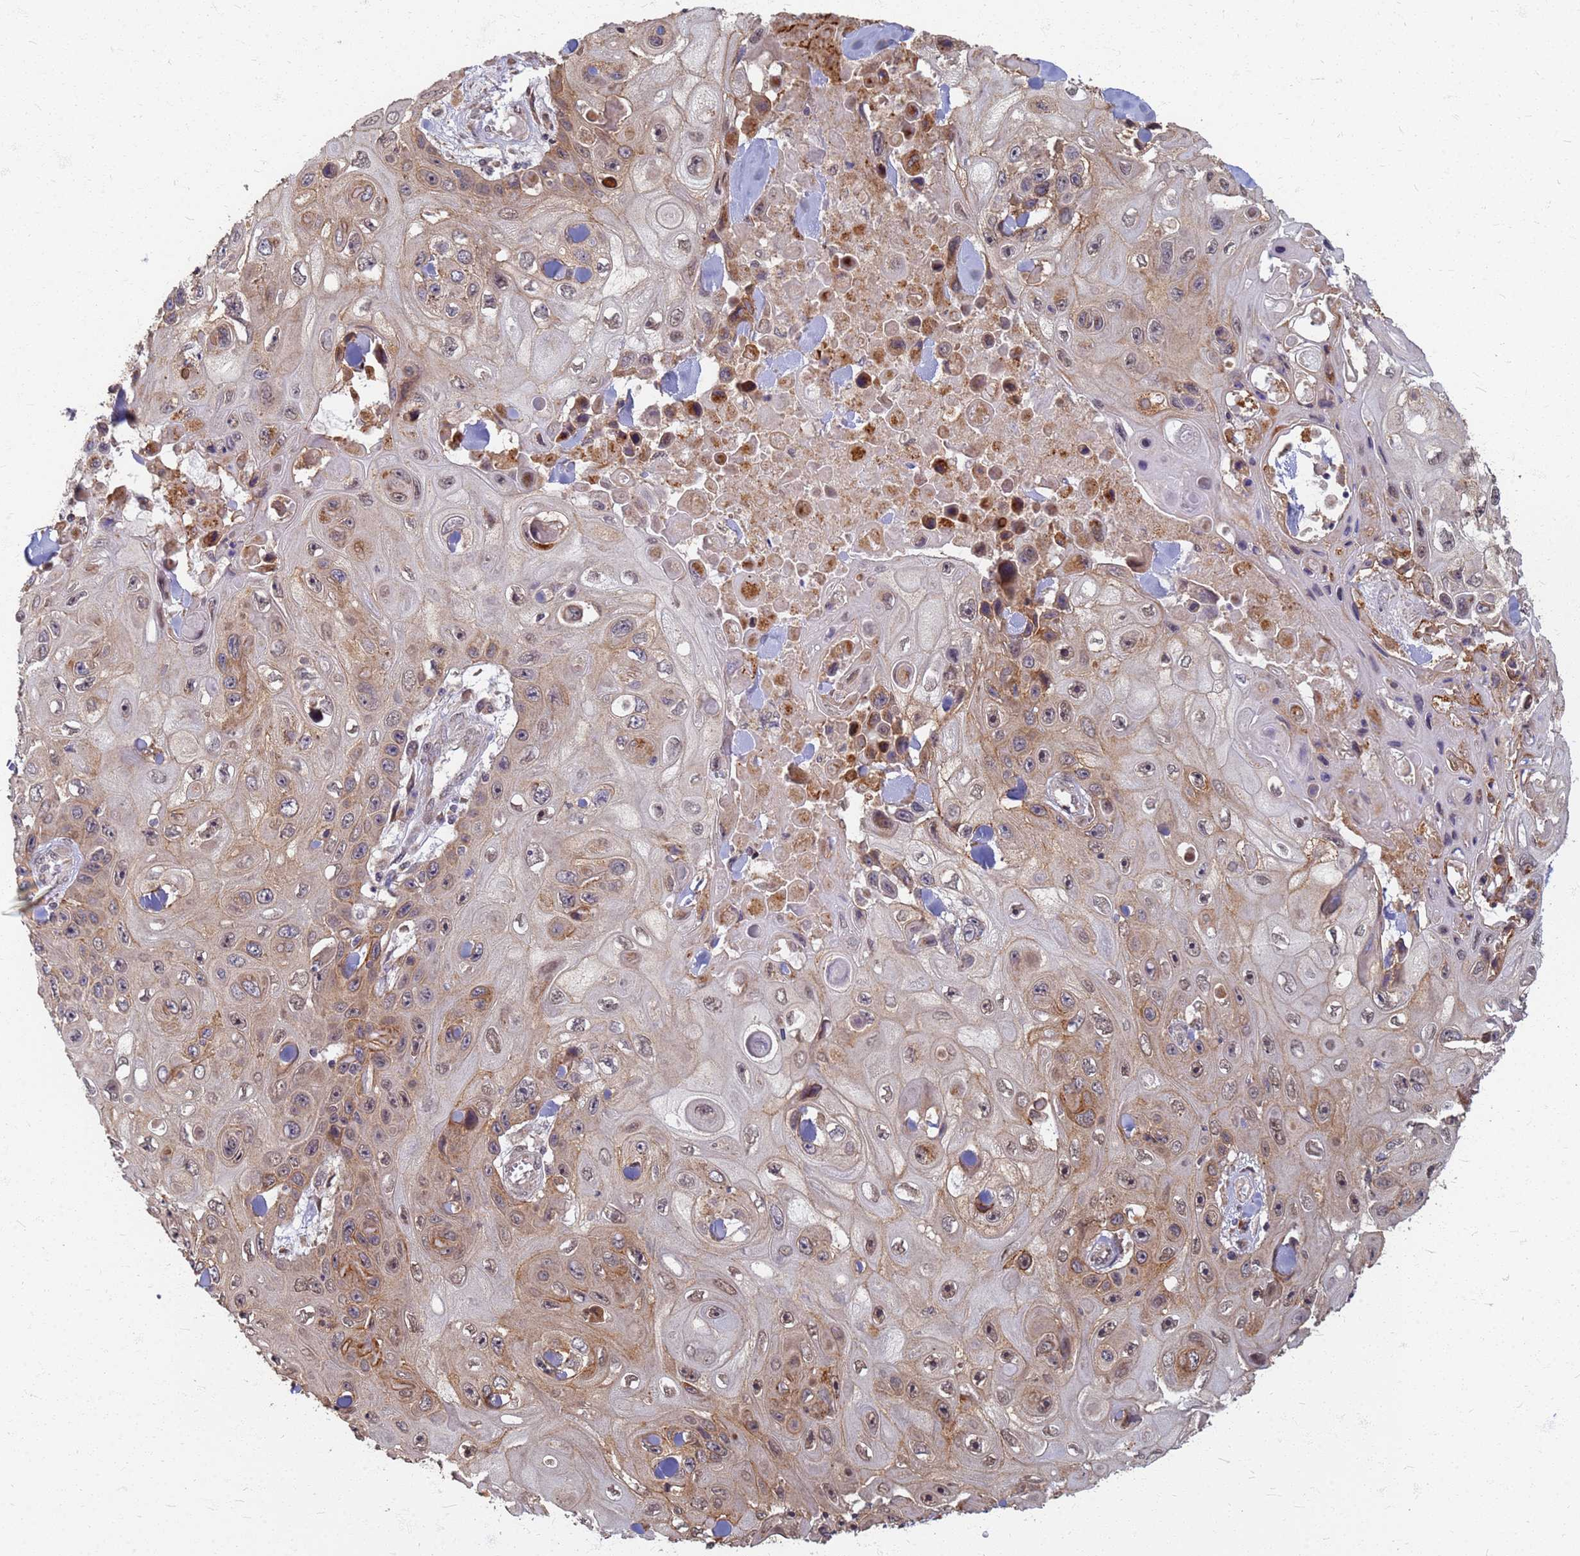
{"staining": {"intensity": "moderate", "quantity": "25%-75%", "location": "cytoplasmic/membranous"}, "tissue": "skin cancer", "cell_type": "Tumor cells", "image_type": "cancer", "snomed": [{"axis": "morphology", "description": "Squamous cell carcinoma, NOS"}, {"axis": "topography", "description": "Skin"}], "caption": "Protein positivity by immunohistochemistry shows moderate cytoplasmic/membranous positivity in approximately 25%-75% of tumor cells in skin squamous cell carcinoma.", "gene": "ITGB4", "patient": {"sex": "male", "age": 82}}